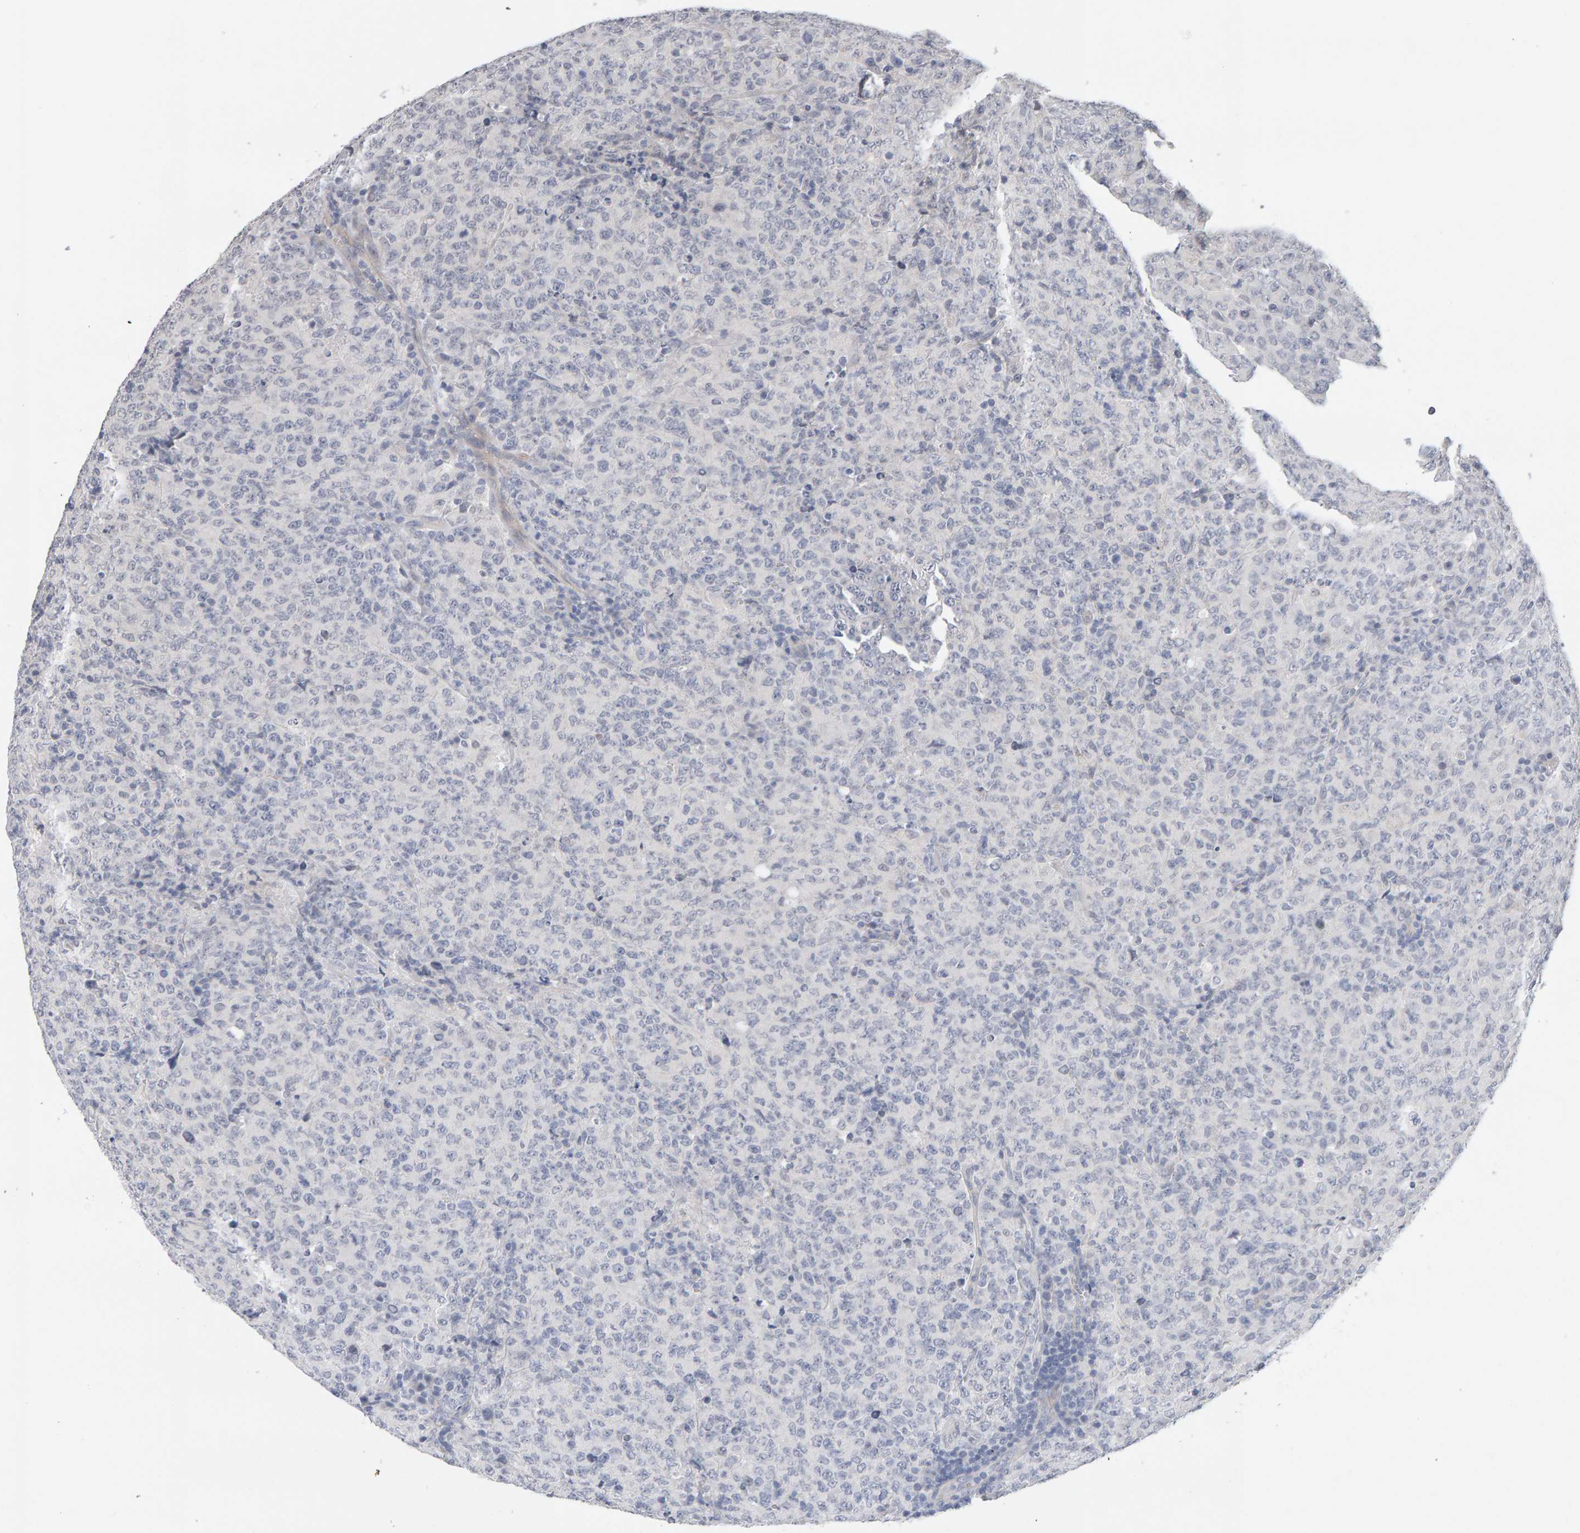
{"staining": {"intensity": "negative", "quantity": "none", "location": "none"}, "tissue": "lymphoma", "cell_type": "Tumor cells", "image_type": "cancer", "snomed": [{"axis": "morphology", "description": "Malignant lymphoma, non-Hodgkin's type, High grade"}, {"axis": "topography", "description": "Tonsil"}], "caption": "Lymphoma stained for a protein using IHC demonstrates no expression tumor cells.", "gene": "HNF4A", "patient": {"sex": "female", "age": 36}}